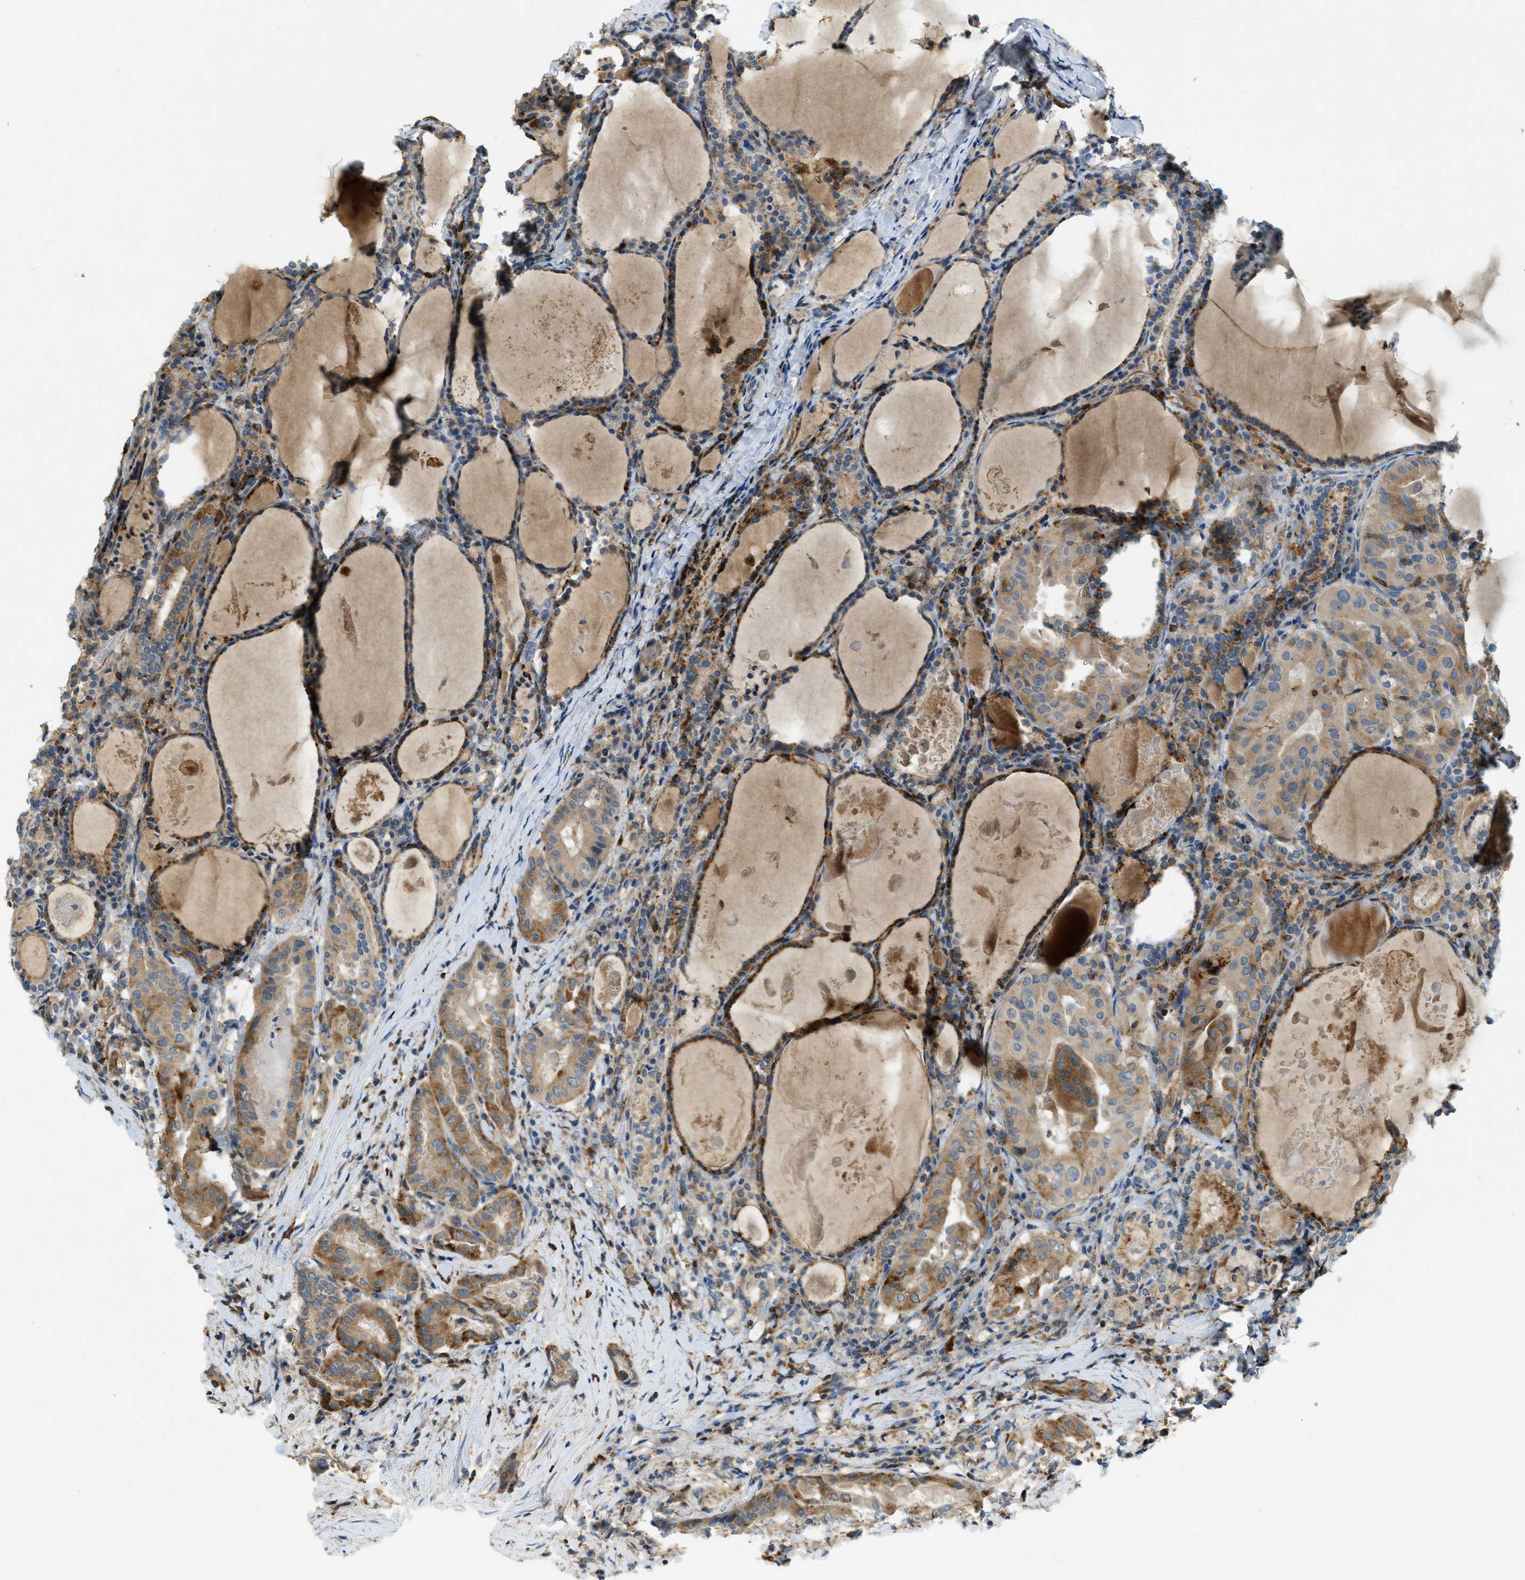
{"staining": {"intensity": "moderate", "quantity": ">75%", "location": "cytoplasmic/membranous"}, "tissue": "thyroid cancer", "cell_type": "Tumor cells", "image_type": "cancer", "snomed": [{"axis": "morphology", "description": "Papillary adenocarcinoma, NOS"}, {"axis": "topography", "description": "Thyroid gland"}], "caption": "A medium amount of moderate cytoplasmic/membranous expression is present in about >75% of tumor cells in thyroid papillary adenocarcinoma tissue.", "gene": "PLBD2", "patient": {"sex": "female", "age": 42}}